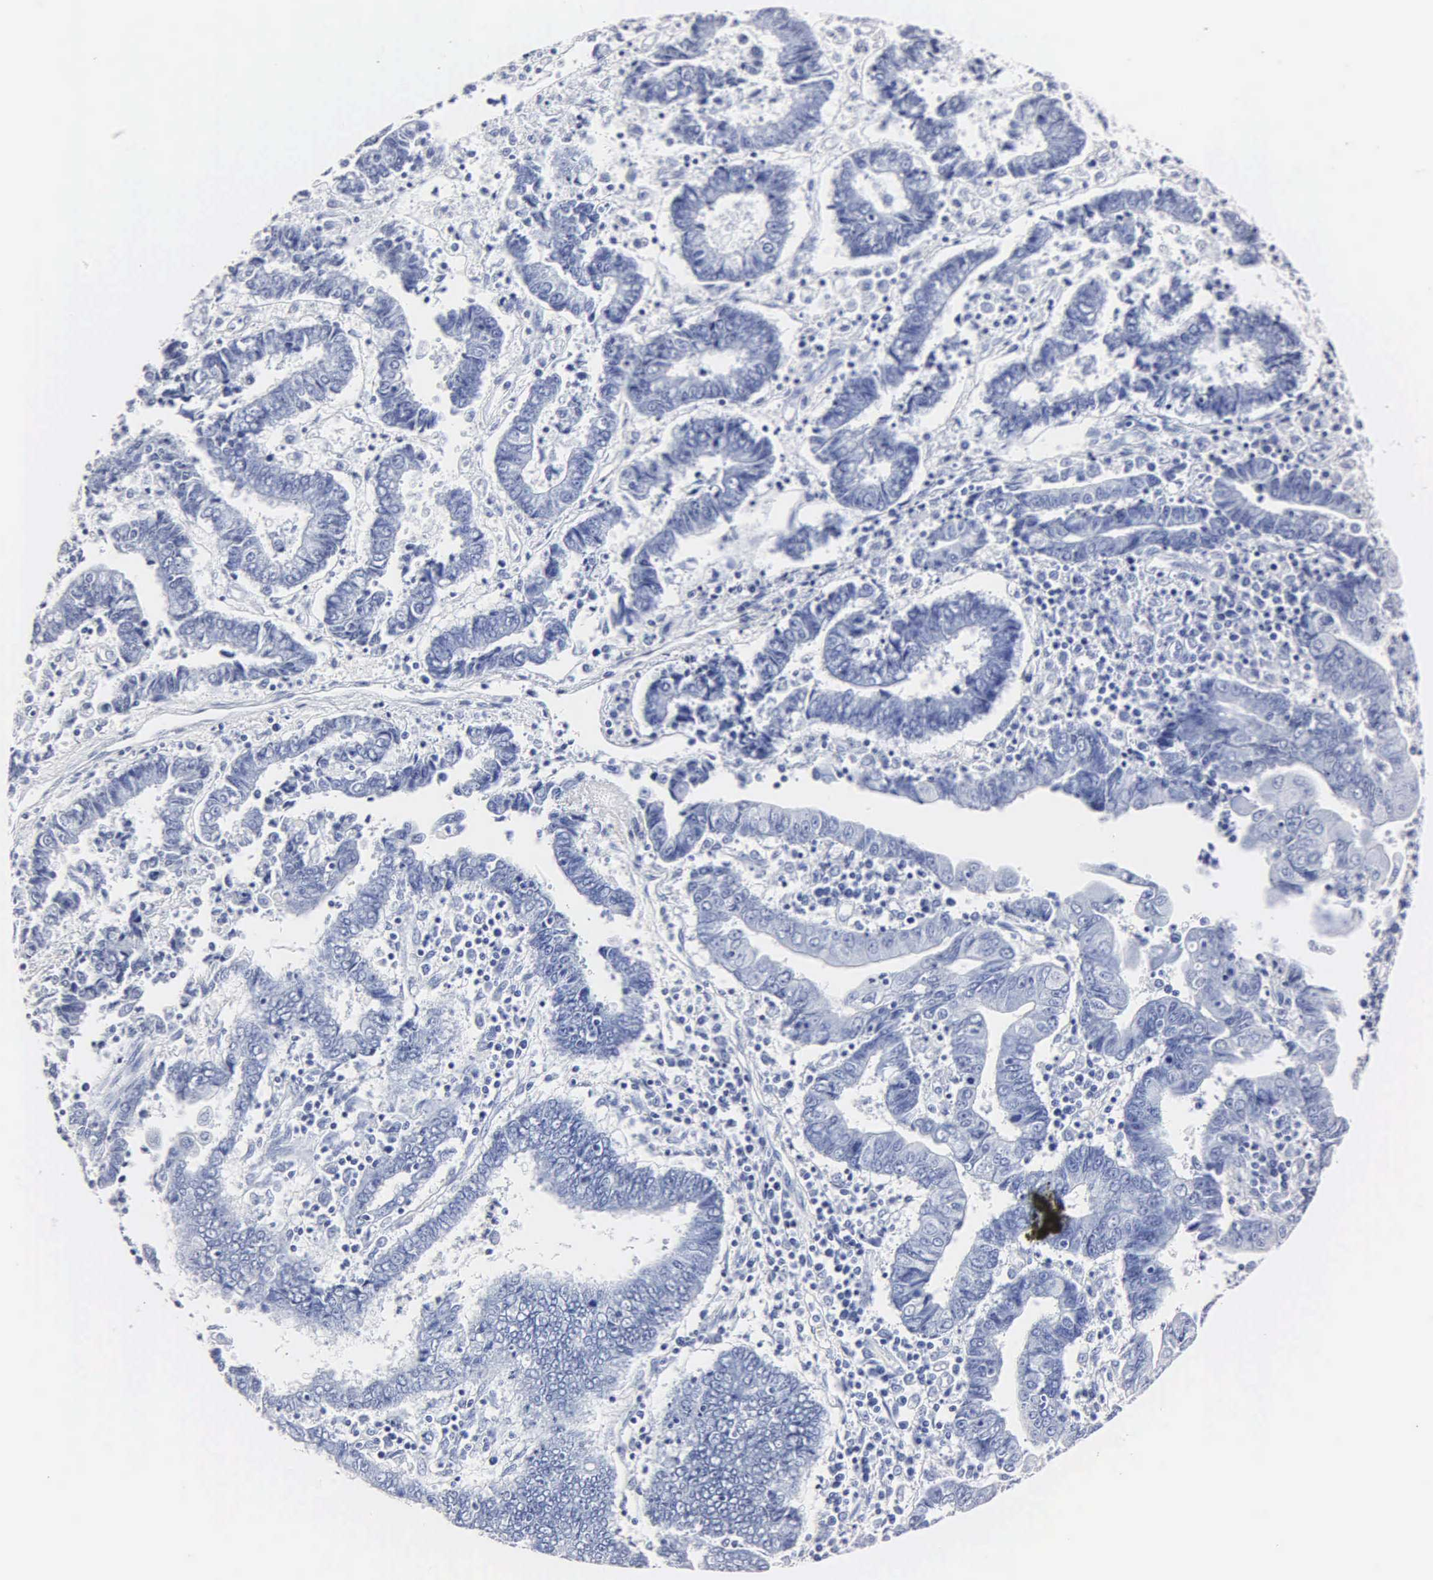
{"staining": {"intensity": "negative", "quantity": "none", "location": "none"}, "tissue": "endometrial cancer", "cell_type": "Tumor cells", "image_type": "cancer", "snomed": [{"axis": "morphology", "description": "Adenocarcinoma, NOS"}, {"axis": "topography", "description": "Endometrium"}], "caption": "Immunohistochemistry (IHC) photomicrograph of endometrial cancer (adenocarcinoma) stained for a protein (brown), which reveals no expression in tumor cells. The staining was performed using DAB (3,3'-diaminobenzidine) to visualize the protein expression in brown, while the nuclei were stained in blue with hematoxylin (Magnification: 20x).", "gene": "MB", "patient": {"sex": "female", "age": 75}}